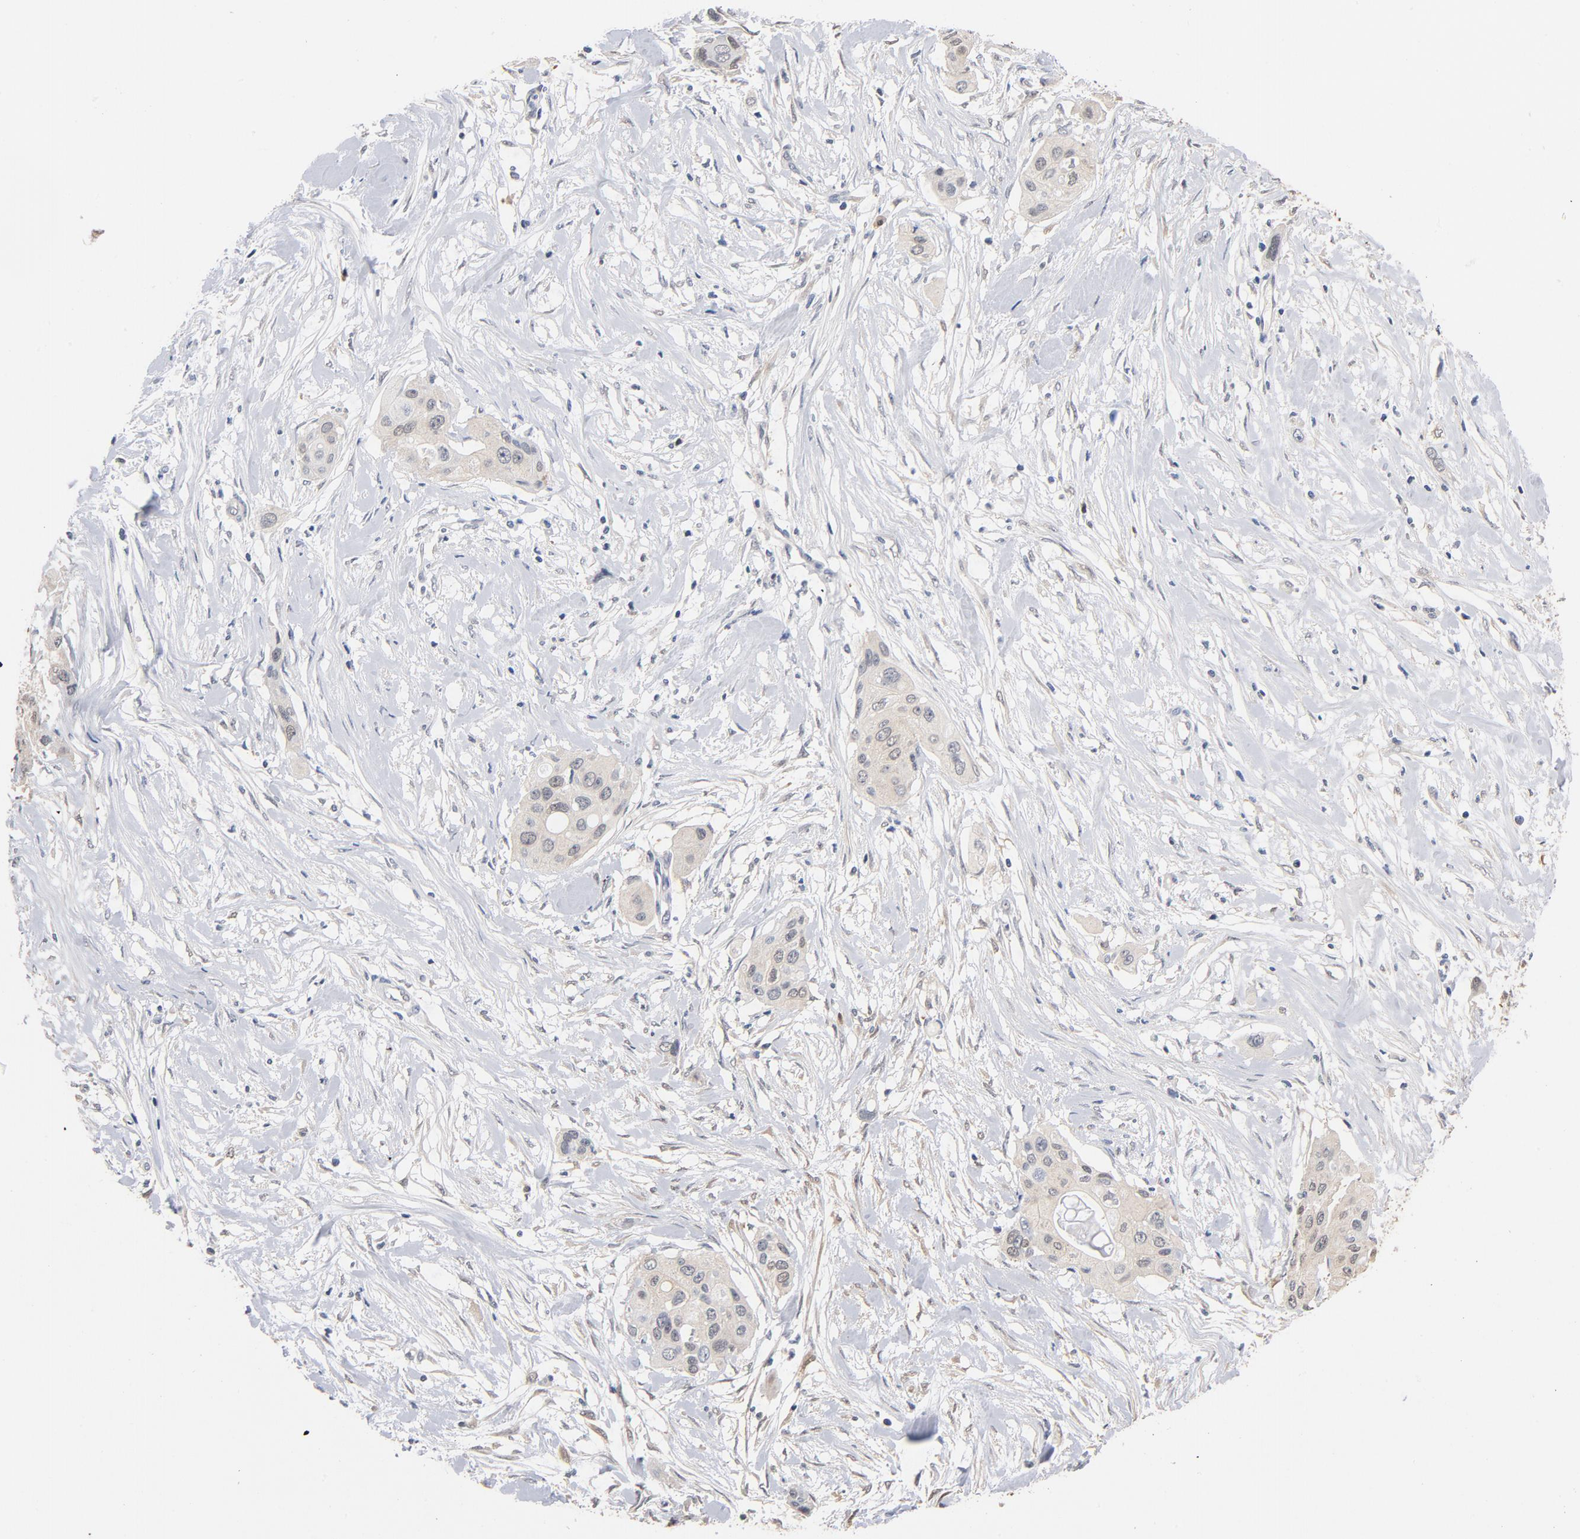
{"staining": {"intensity": "weak", "quantity": "<25%", "location": "cytoplasmic/membranous"}, "tissue": "pancreatic cancer", "cell_type": "Tumor cells", "image_type": "cancer", "snomed": [{"axis": "morphology", "description": "Adenocarcinoma, NOS"}, {"axis": "topography", "description": "Pancreas"}], "caption": "Tumor cells show no significant expression in pancreatic cancer.", "gene": "MIF", "patient": {"sex": "female", "age": 60}}